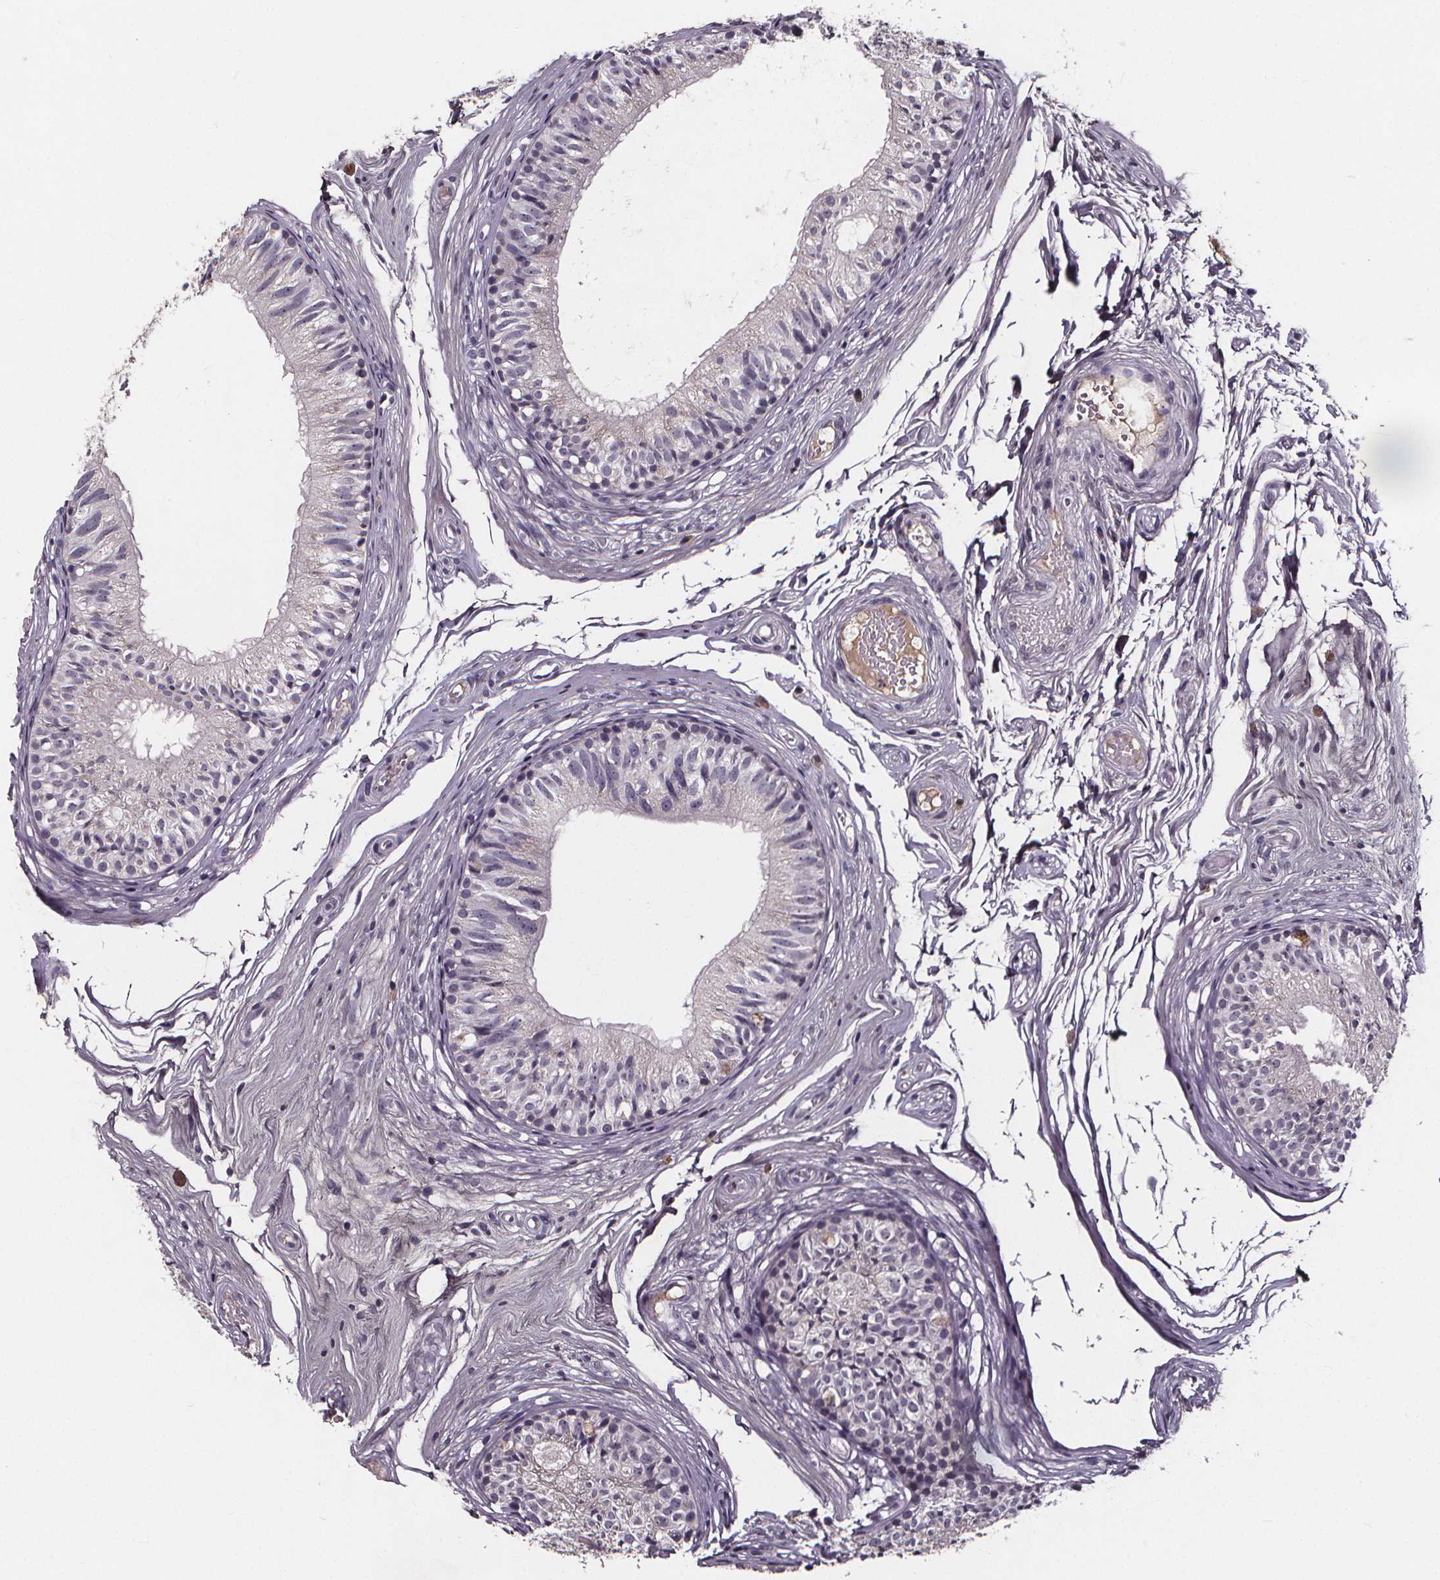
{"staining": {"intensity": "negative", "quantity": "none", "location": "none"}, "tissue": "epididymis", "cell_type": "Glandular cells", "image_type": "normal", "snomed": [{"axis": "morphology", "description": "Normal tissue, NOS"}, {"axis": "topography", "description": "Epididymis"}], "caption": "Immunohistochemistry (IHC) of benign human epididymis reveals no expression in glandular cells.", "gene": "SPAG8", "patient": {"sex": "male", "age": 29}}